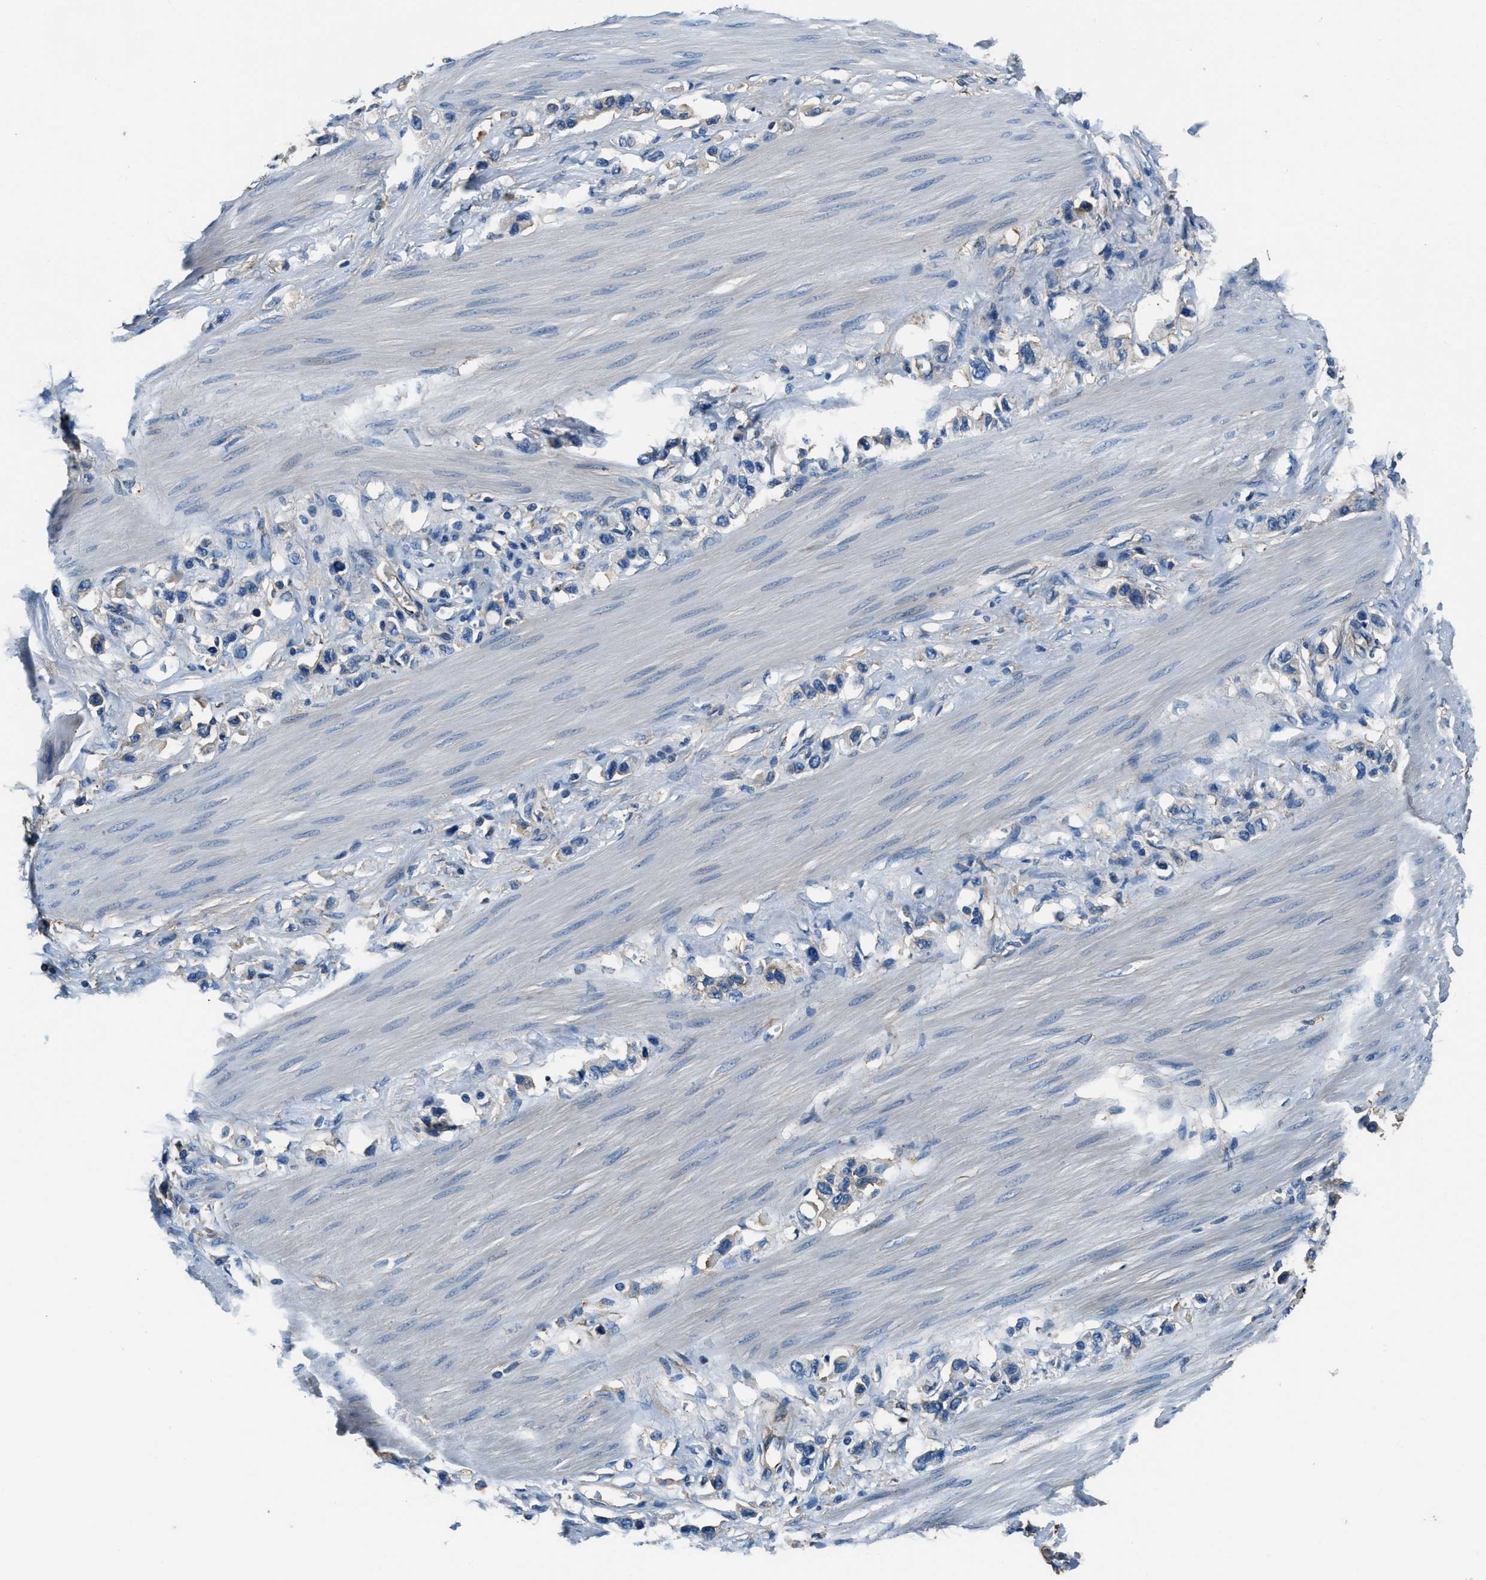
{"staining": {"intensity": "negative", "quantity": "none", "location": "none"}, "tissue": "stomach cancer", "cell_type": "Tumor cells", "image_type": "cancer", "snomed": [{"axis": "morphology", "description": "Adenocarcinoma, NOS"}, {"axis": "topography", "description": "Stomach"}], "caption": "Protein analysis of stomach cancer (adenocarcinoma) reveals no significant positivity in tumor cells.", "gene": "EEA1", "patient": {"sex": "female", "age": 65}}